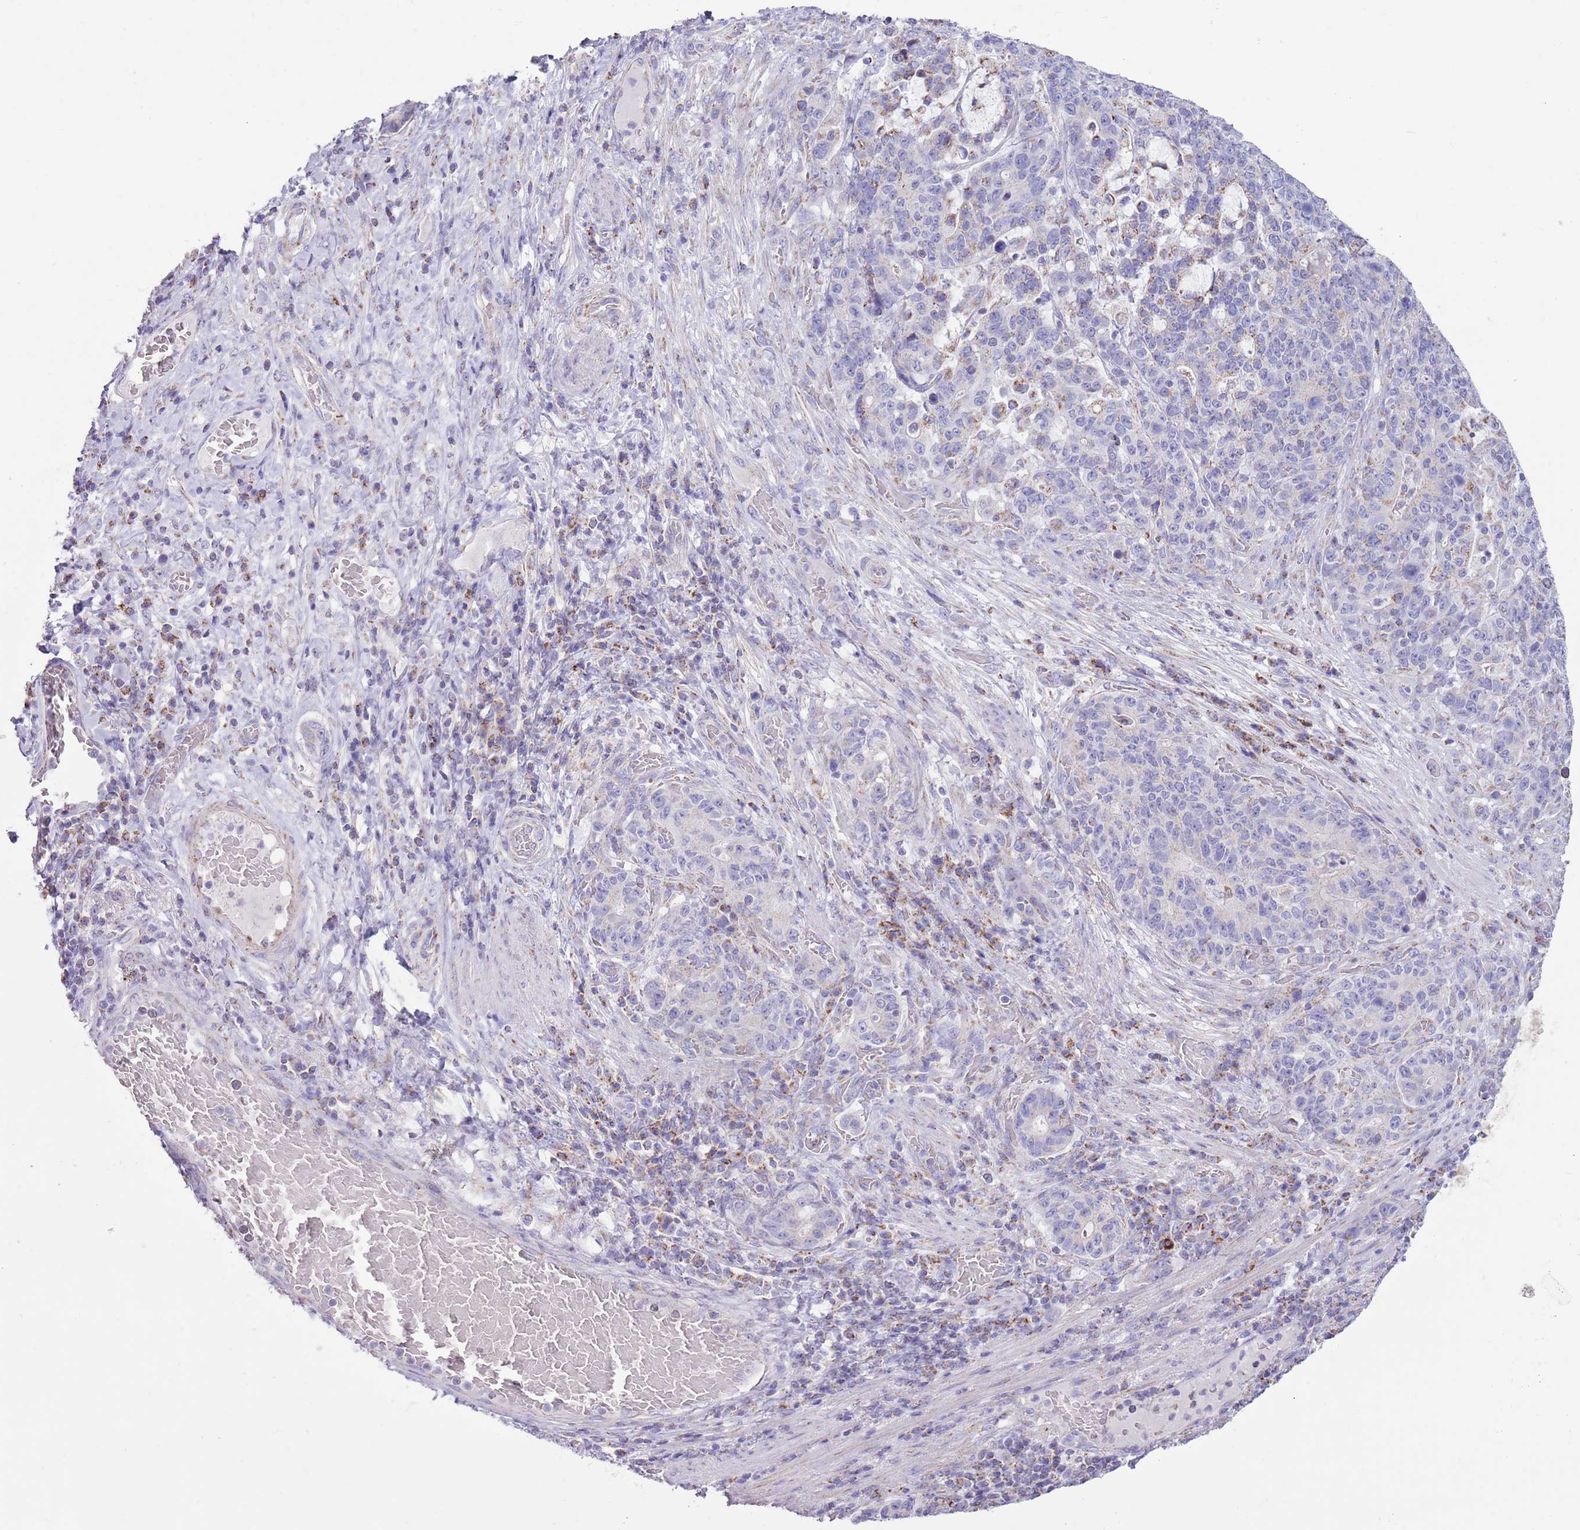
{"staining": {"intensity": "moderate", "quantity": "<25%", "location": "cytoplasmic/membranous"}, "tissue": "stomach cancer", "cell_type": "Tumor cells", "image_type": "cancer", "snomed": [{"axis": "morphology", "description": "Normal tissue, NOS"}, {"axis": "morphology", "description": "Adenocarcinoma, NOS"}, {"axis": "topography", "description": "Stomach"}], "caption": "Stomach adenocarcinoma stained with a protein marker shows moderate staining in tumor cells.", "gene": "ATP6V1B1", "patient": {"sex": "female", "age": 64}}